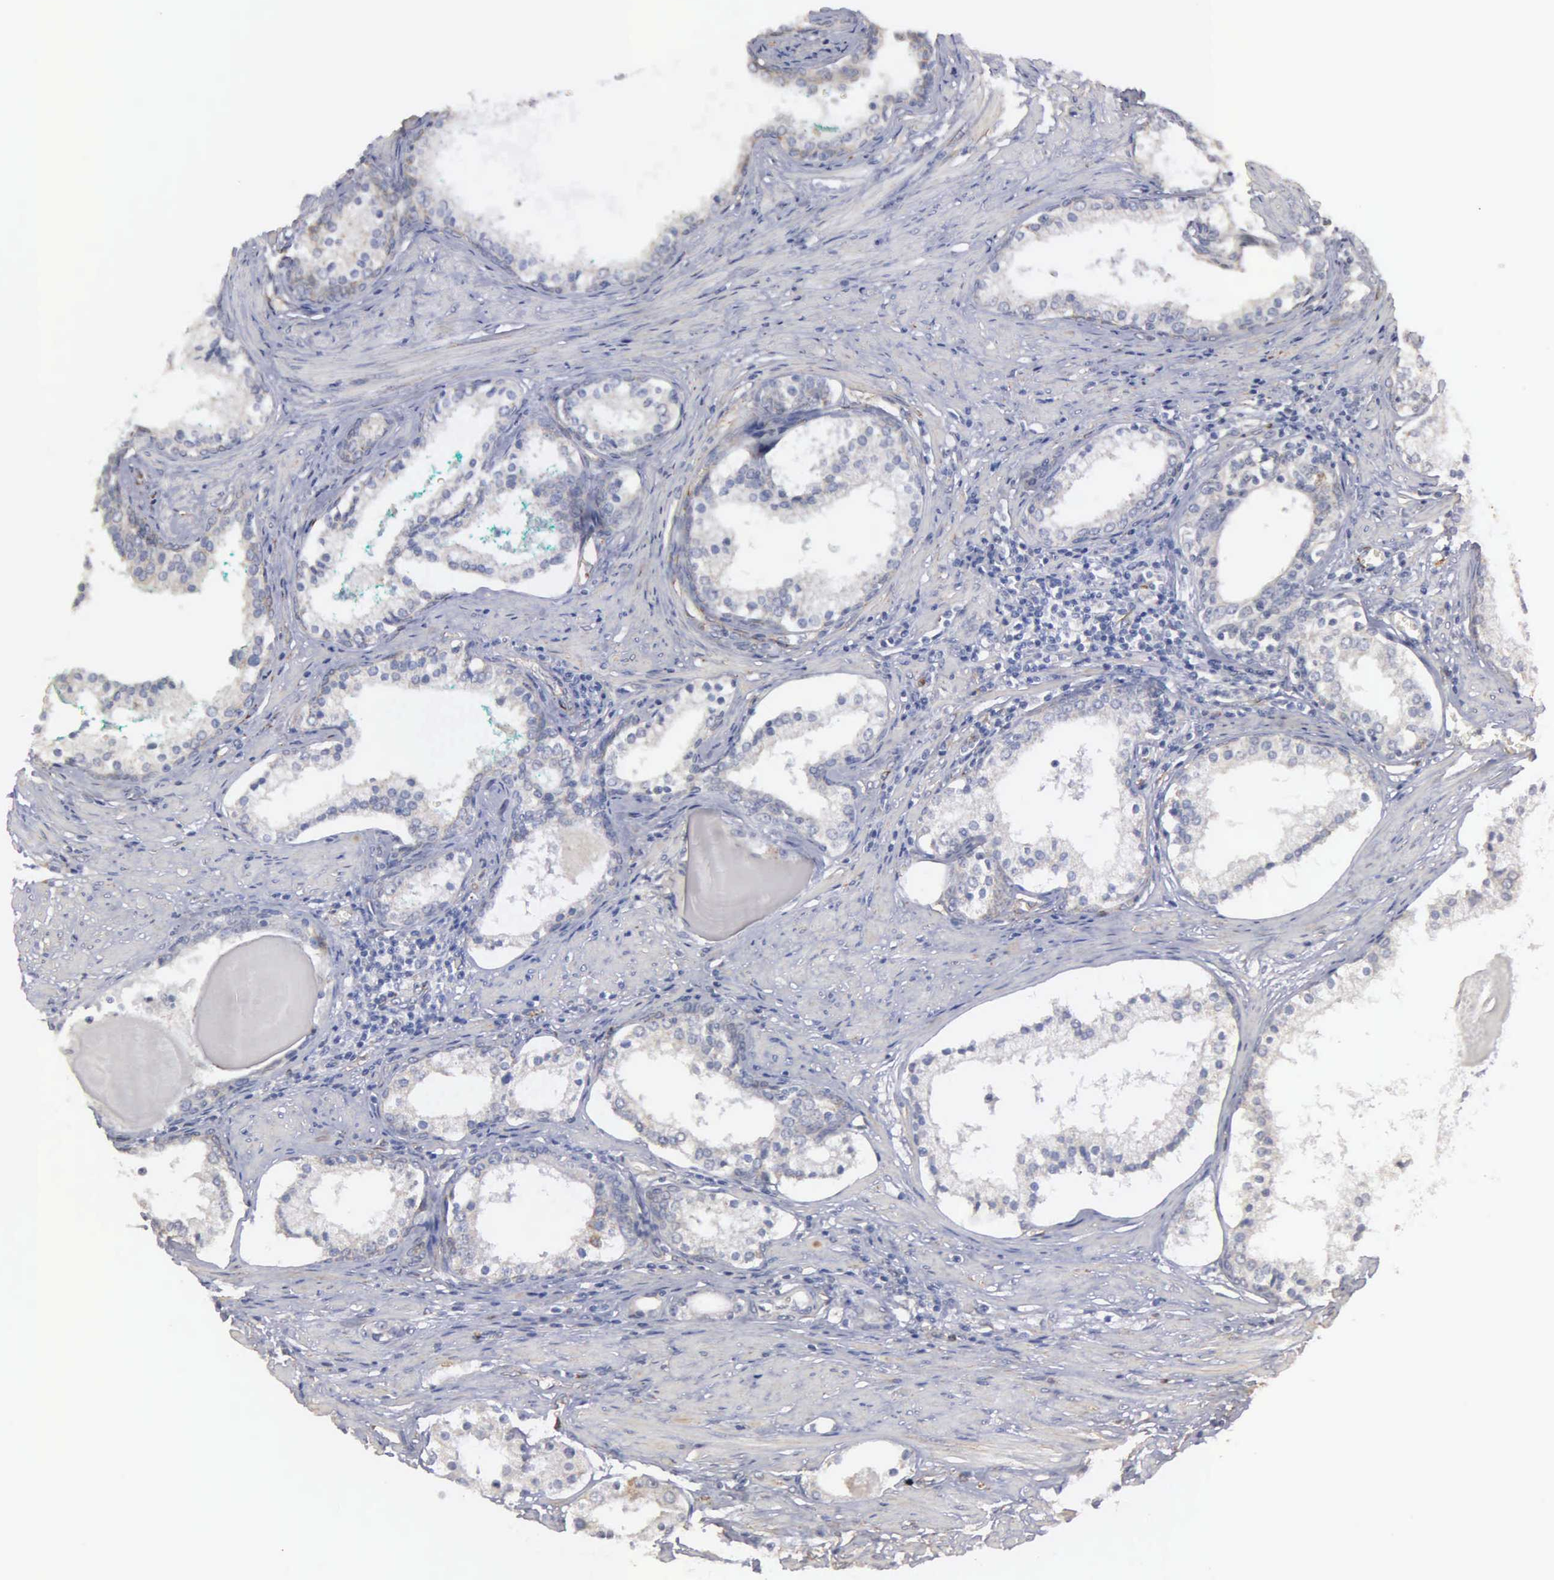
{"staining": {"intensity": "weak", "quantity": "<25%", "location": "cytoplasmic/membranous"}, "tissue": "prostate cancer", "cell_type": "Tumor cells", "image_type": "cancer", "snomed": [{"axis": "morphology", "description": "Adenocarcinoma, Medium grade"}, {"axis": "topography", "description": "Prostate"}], "caption": "Prostate cancer (medium-grade adenocarcinoma) was stained to show a protein in brown. There is no significant positivity in tumor cells.", "gene": "LIN52", "patient": {"sex": "male", "age": 73}}